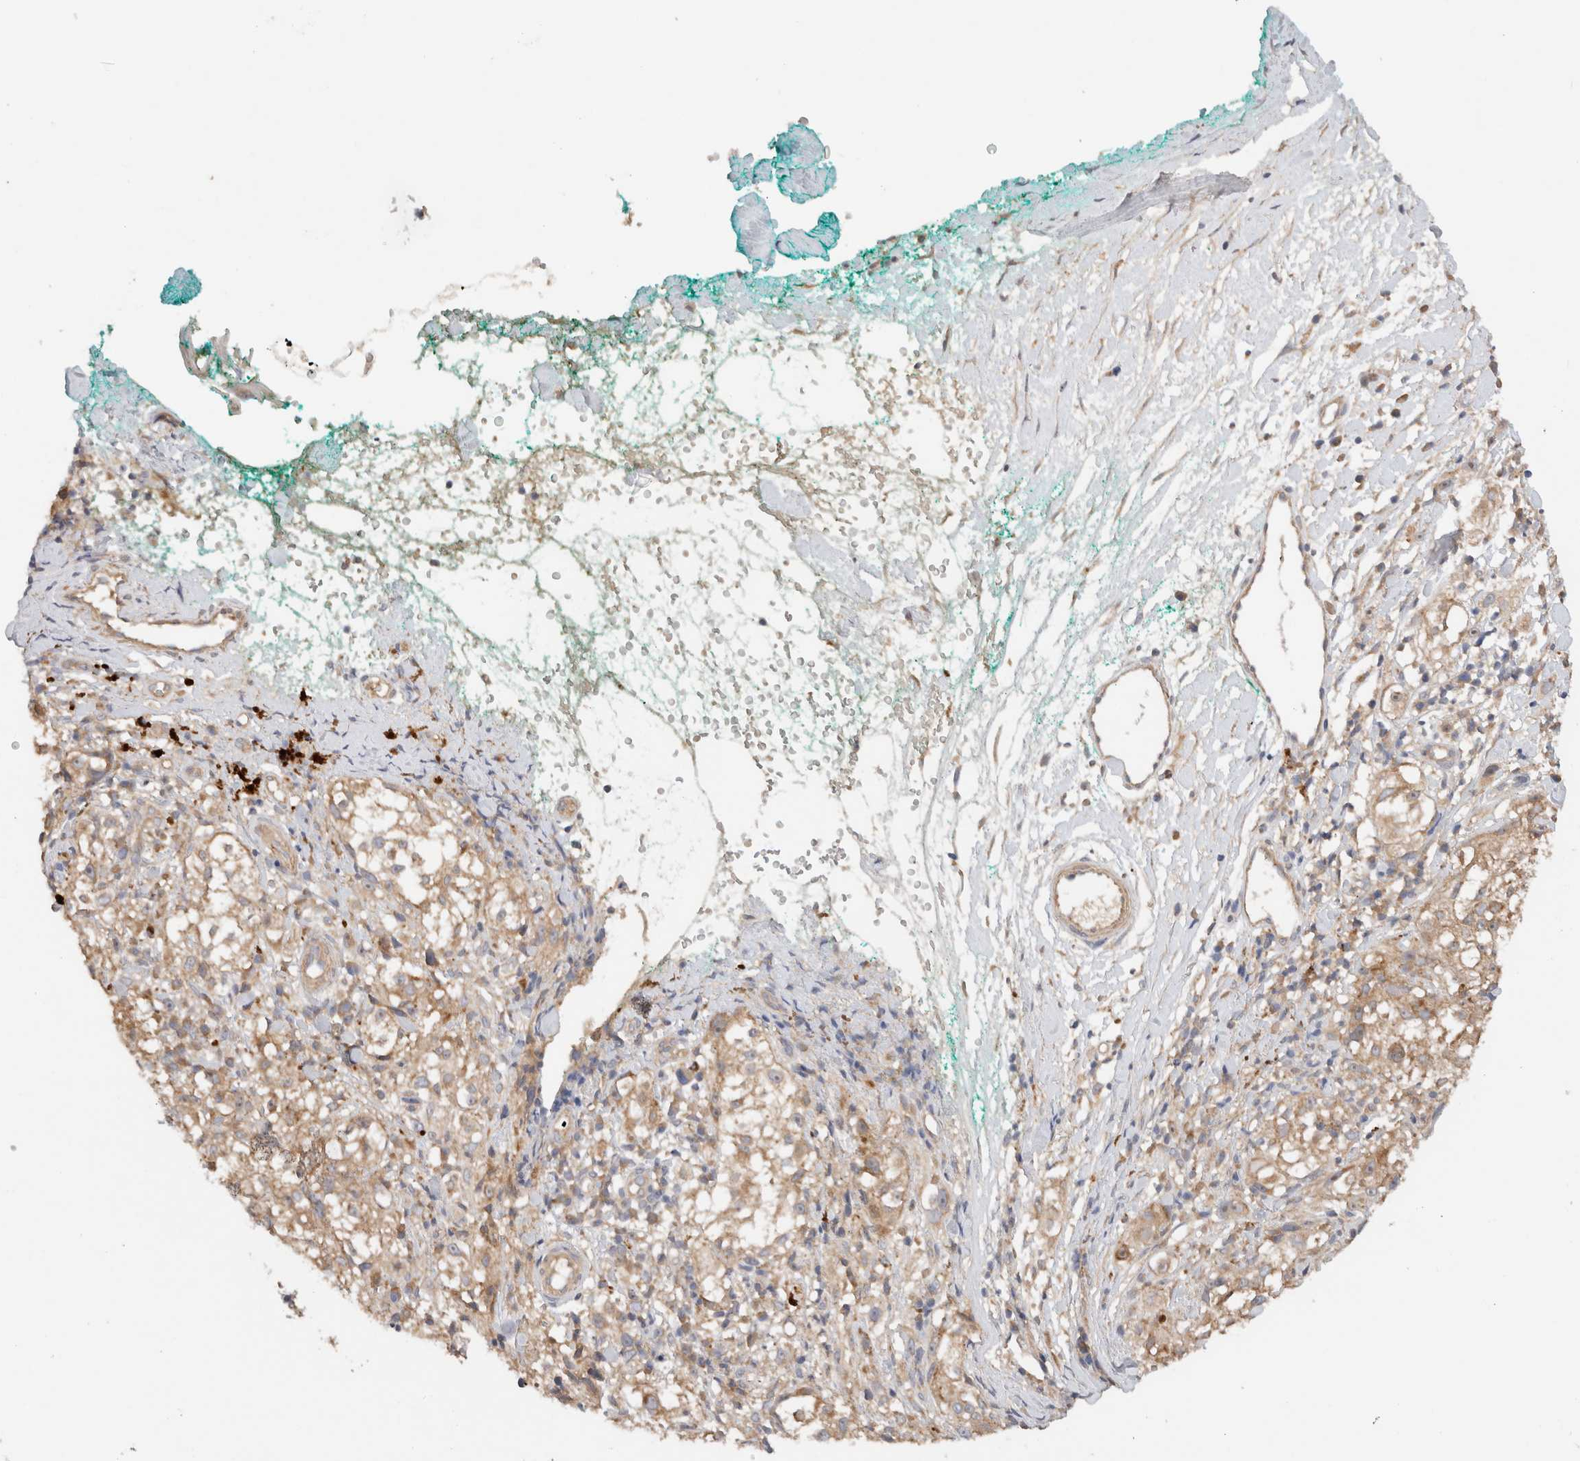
{"staining": {"intensity": "weak", "quantity": ">75%", "location": "cytoplasmic/membranous"}, "tissue": "melanoma", "cell_type": "Tumor cells", "image_type": "cancer", "snomed": [{"axis": "morphology", "description": "Necrosis, NOS"}, {"axis": "morphology", "description": "Malignant melanoma, NOS"}, {"axis": "topography", "description": "Skin"}], "caption": "This is a micrograph of immunohistochemistry staining of malignant melanoma, which shows weak staining in the cytoplasmic/membranous of tumor cells.", "gene": "SGK3", "patient": {"sex": "female", "age": 87}}